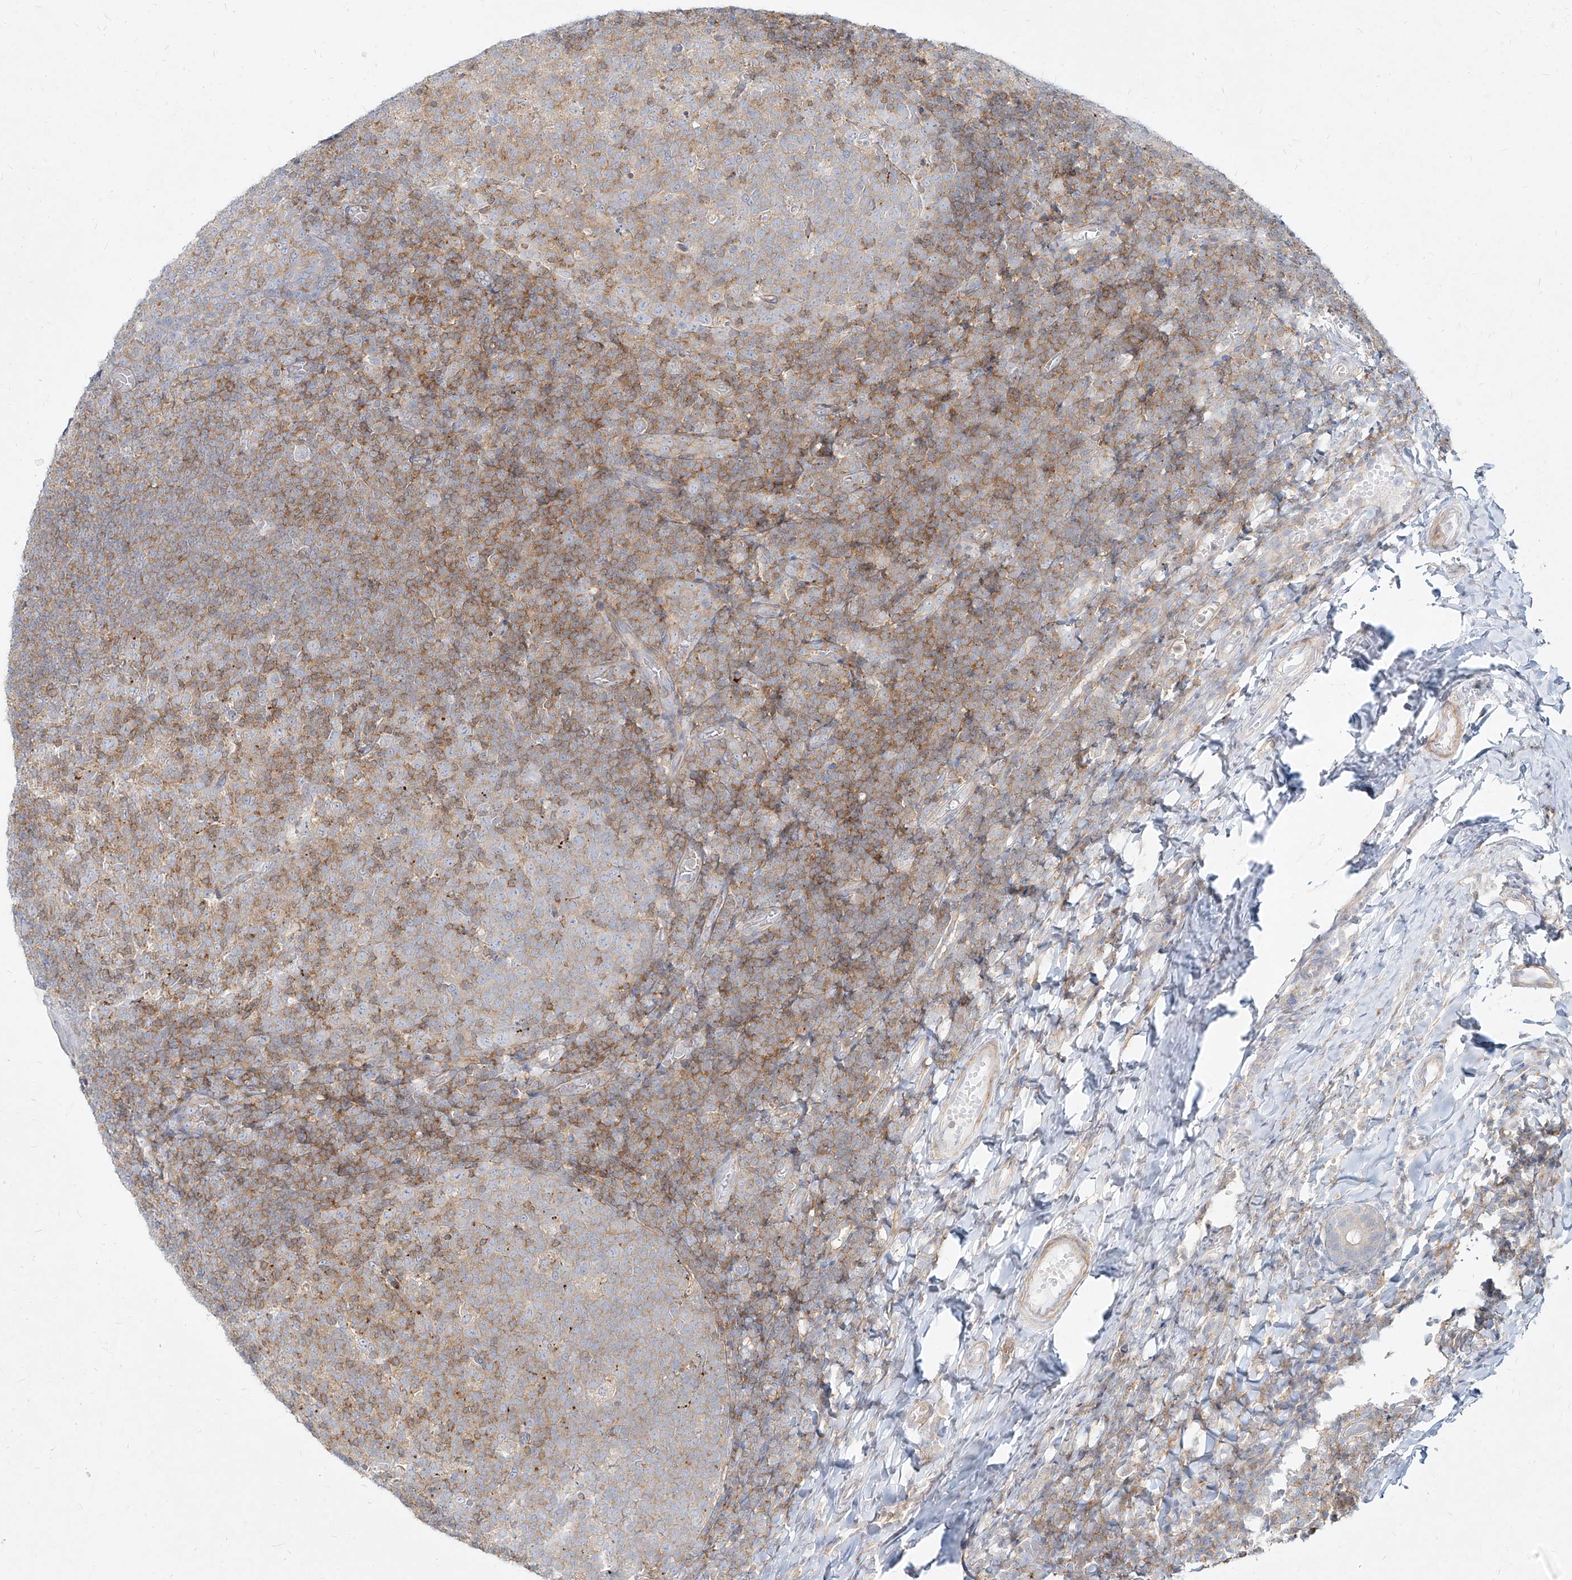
{"staining": {"intensity": "moderate", "quantity": "<25%", "location": "cytoplasmic/membranous"}, "tissue": "tonsil", "cell_type": "Germinal center cells", "image_type": "normal", "snomed": [{"axis": "morphology", "description": "Normal tissue, NOS"}, {"axis": "topography", "description": "Tonsil"}], "caption": "Immunohistochemistry (IHC) (DAB) staining of benign tonsil displays moderate cytoplasmic/membranous protein staining in approximately <25% of germinal center cells.", "gene": "SLC2A12", "patient": {"sex": "female", "age": 19}}